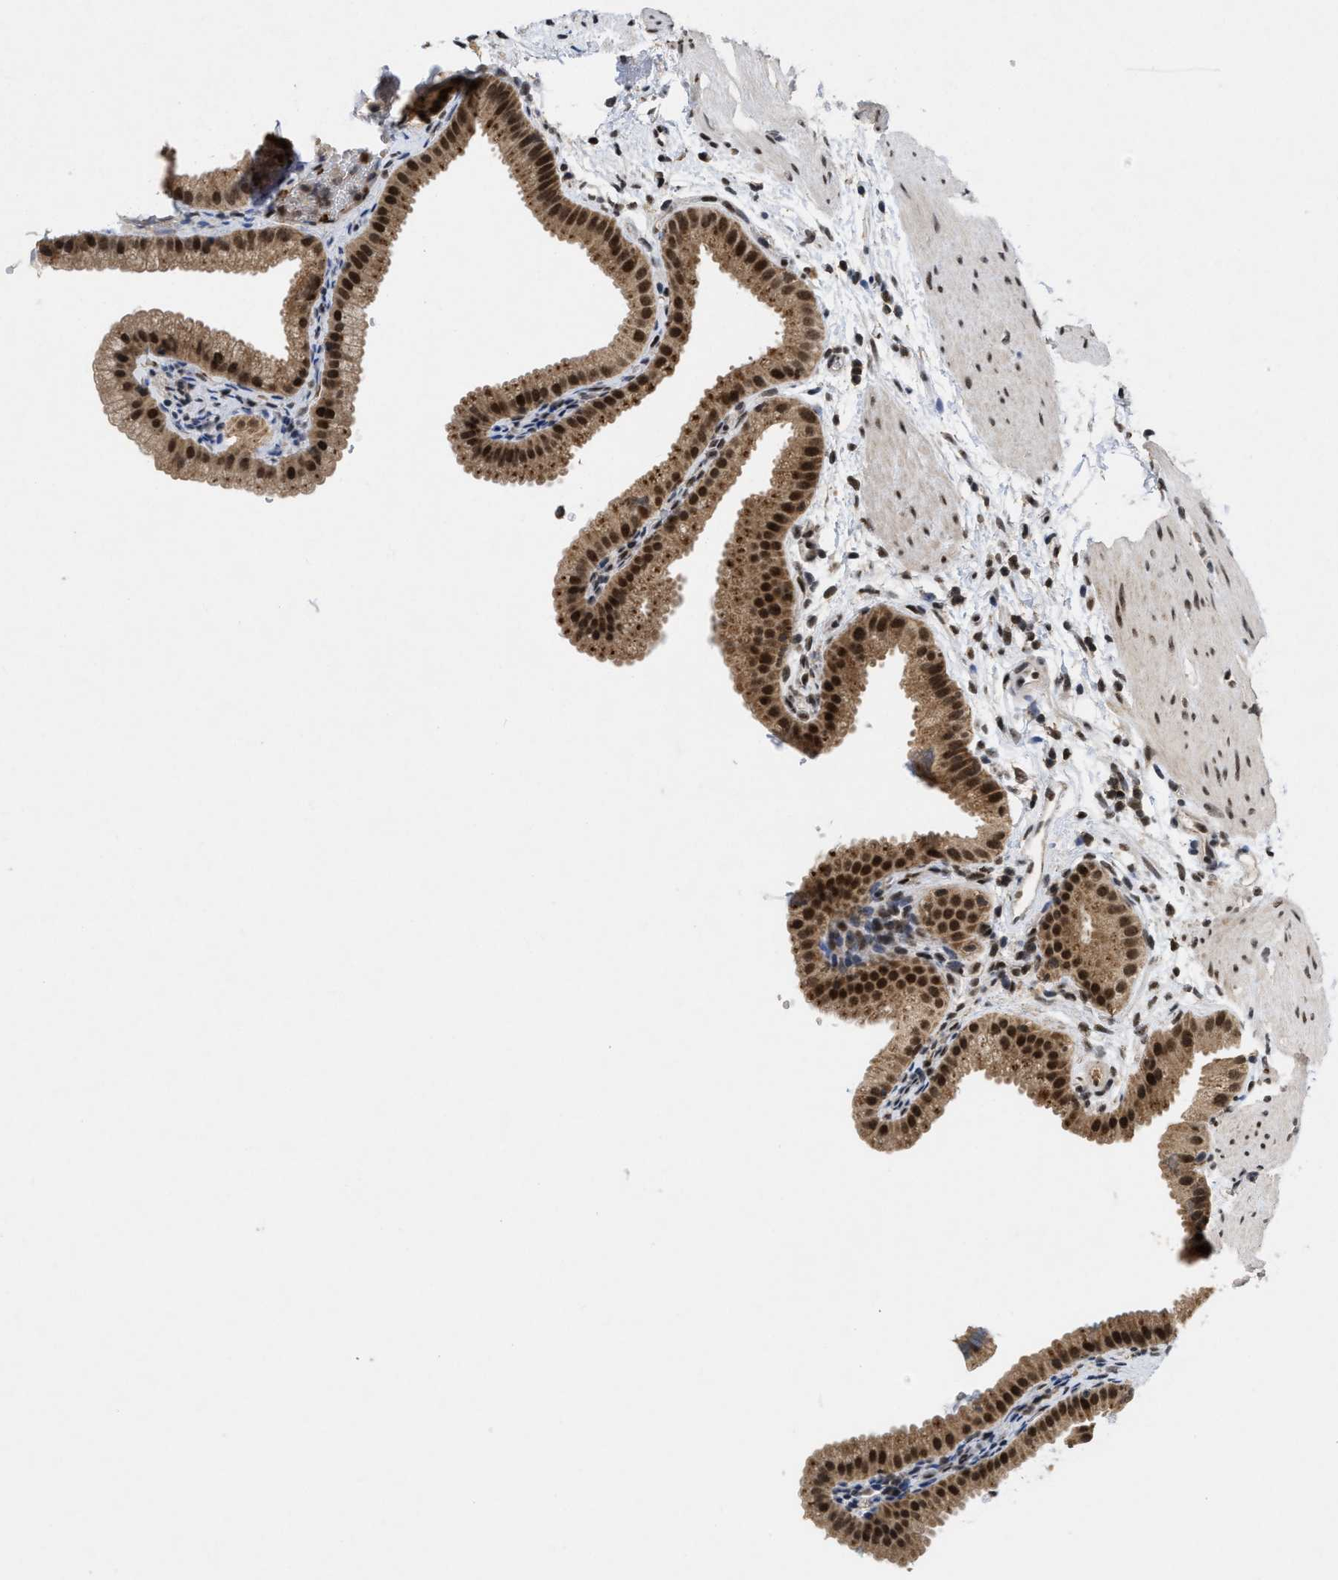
{"staining": {"intensity": "strong", "quantity": ">75%", "location": "nuclear"}, "tissue": "gallbladder", "cell_type": "Glandular cells", "image_type": "normal", "snomed": [{"axis": "morphology", "description": "Normal tissue, NOS"}, {"axis": "topography", "description": "Gallbladder"}], "caption": "Protein staining displays strong nuclear expression in about >75% of glandular cells in normal gallbladder.", "gene": "ZNF346", "patient": {"sex": "female", "age": 64}}